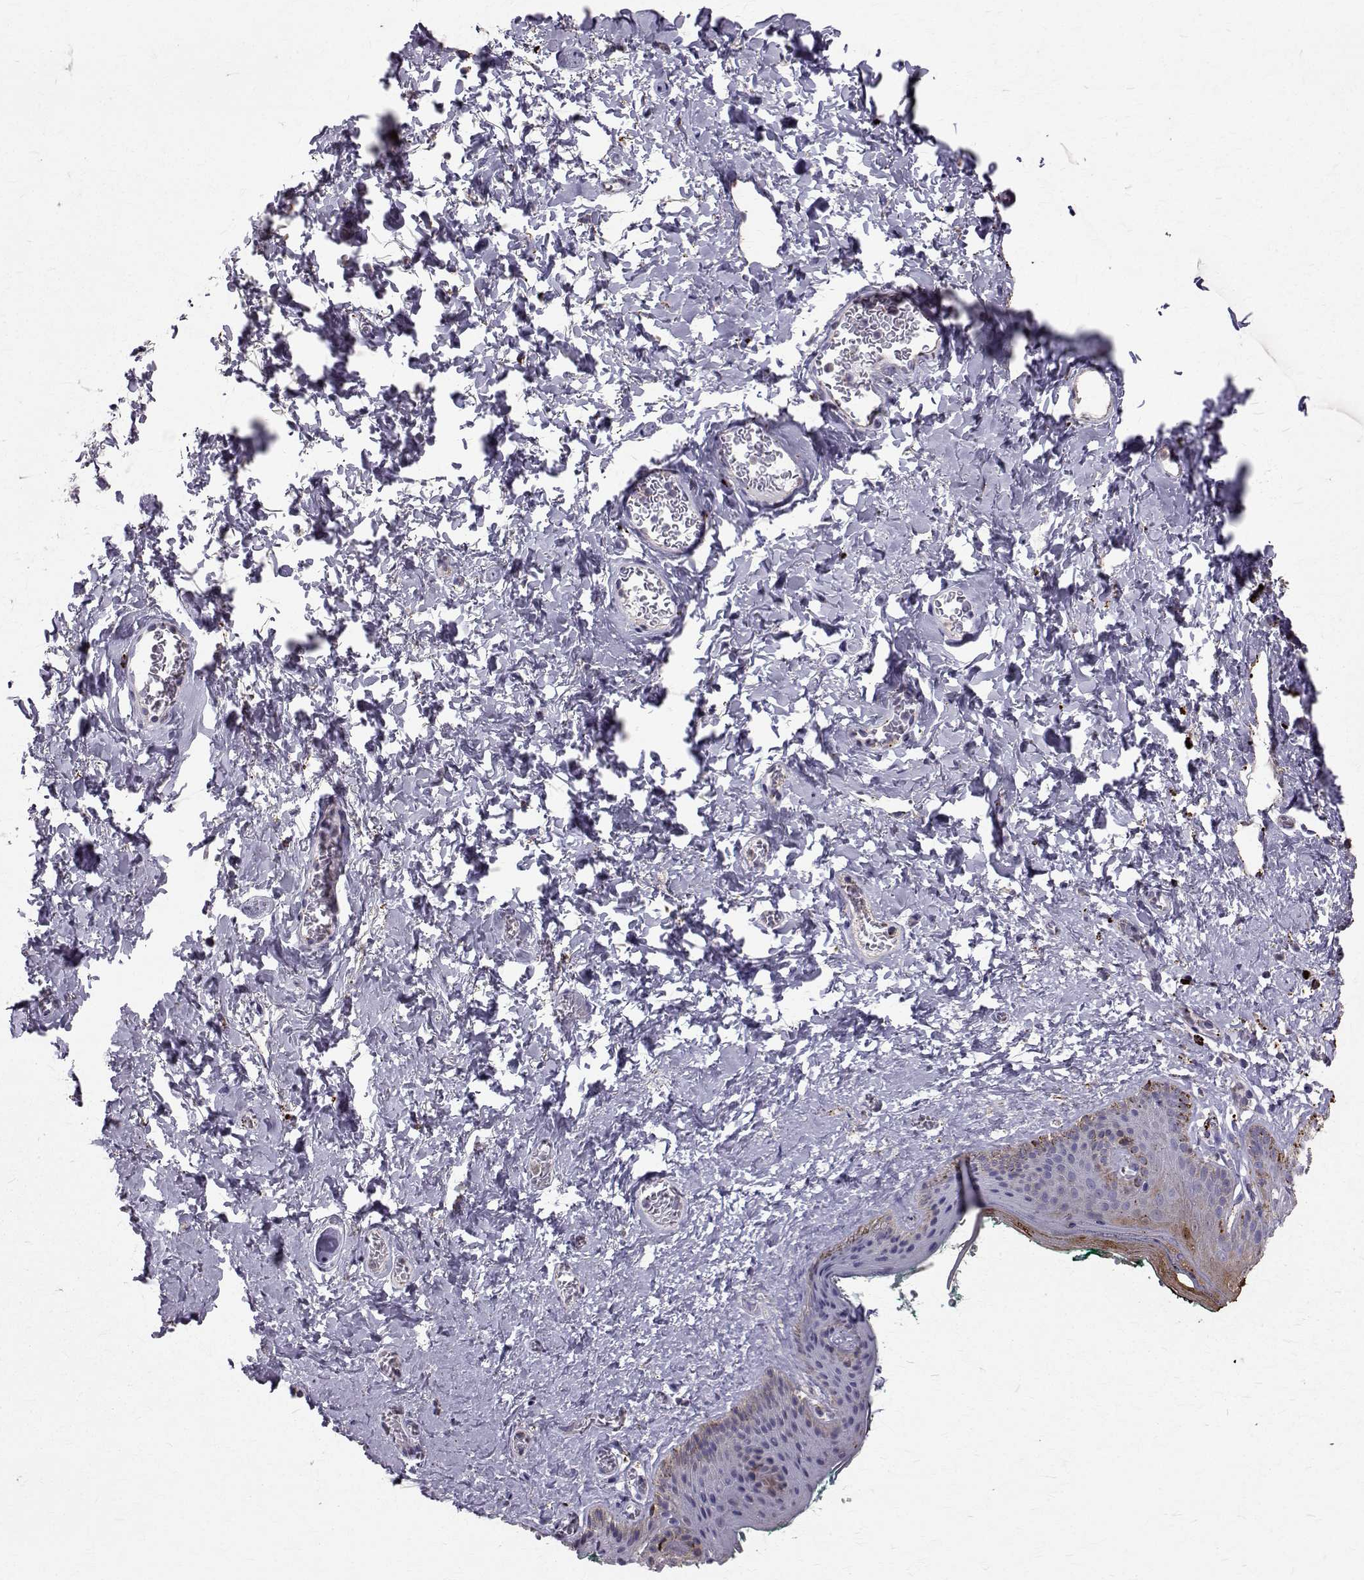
{"staining": {"intensity": "strong", "quantity": "25%-75%", "location": "cytoplasmic/membranous,nuclear"}, "tissue": "skin", "cell_type": "Epidermal cells", "image_type": "normal", "snomed": [{"axis": "morphology", "description": "Normal tissue, NOS"}, {"axis": "topography", "description": "Vulva"}, {"axis": "topography", "description": "Peripheral nerve tissue"}], "caption": "Skin stained with DAB (3,3'-diaminobenzidine) IHC shows high levels of strong cytoplasmic/membranous,nuclear positivity in about 25%-75% of epidermal cells. (DAB IHC, brown staining for protein, blue staining for nuclei).", "gene": "TPP1", "patient": {"sex": "female", "age": 66}}